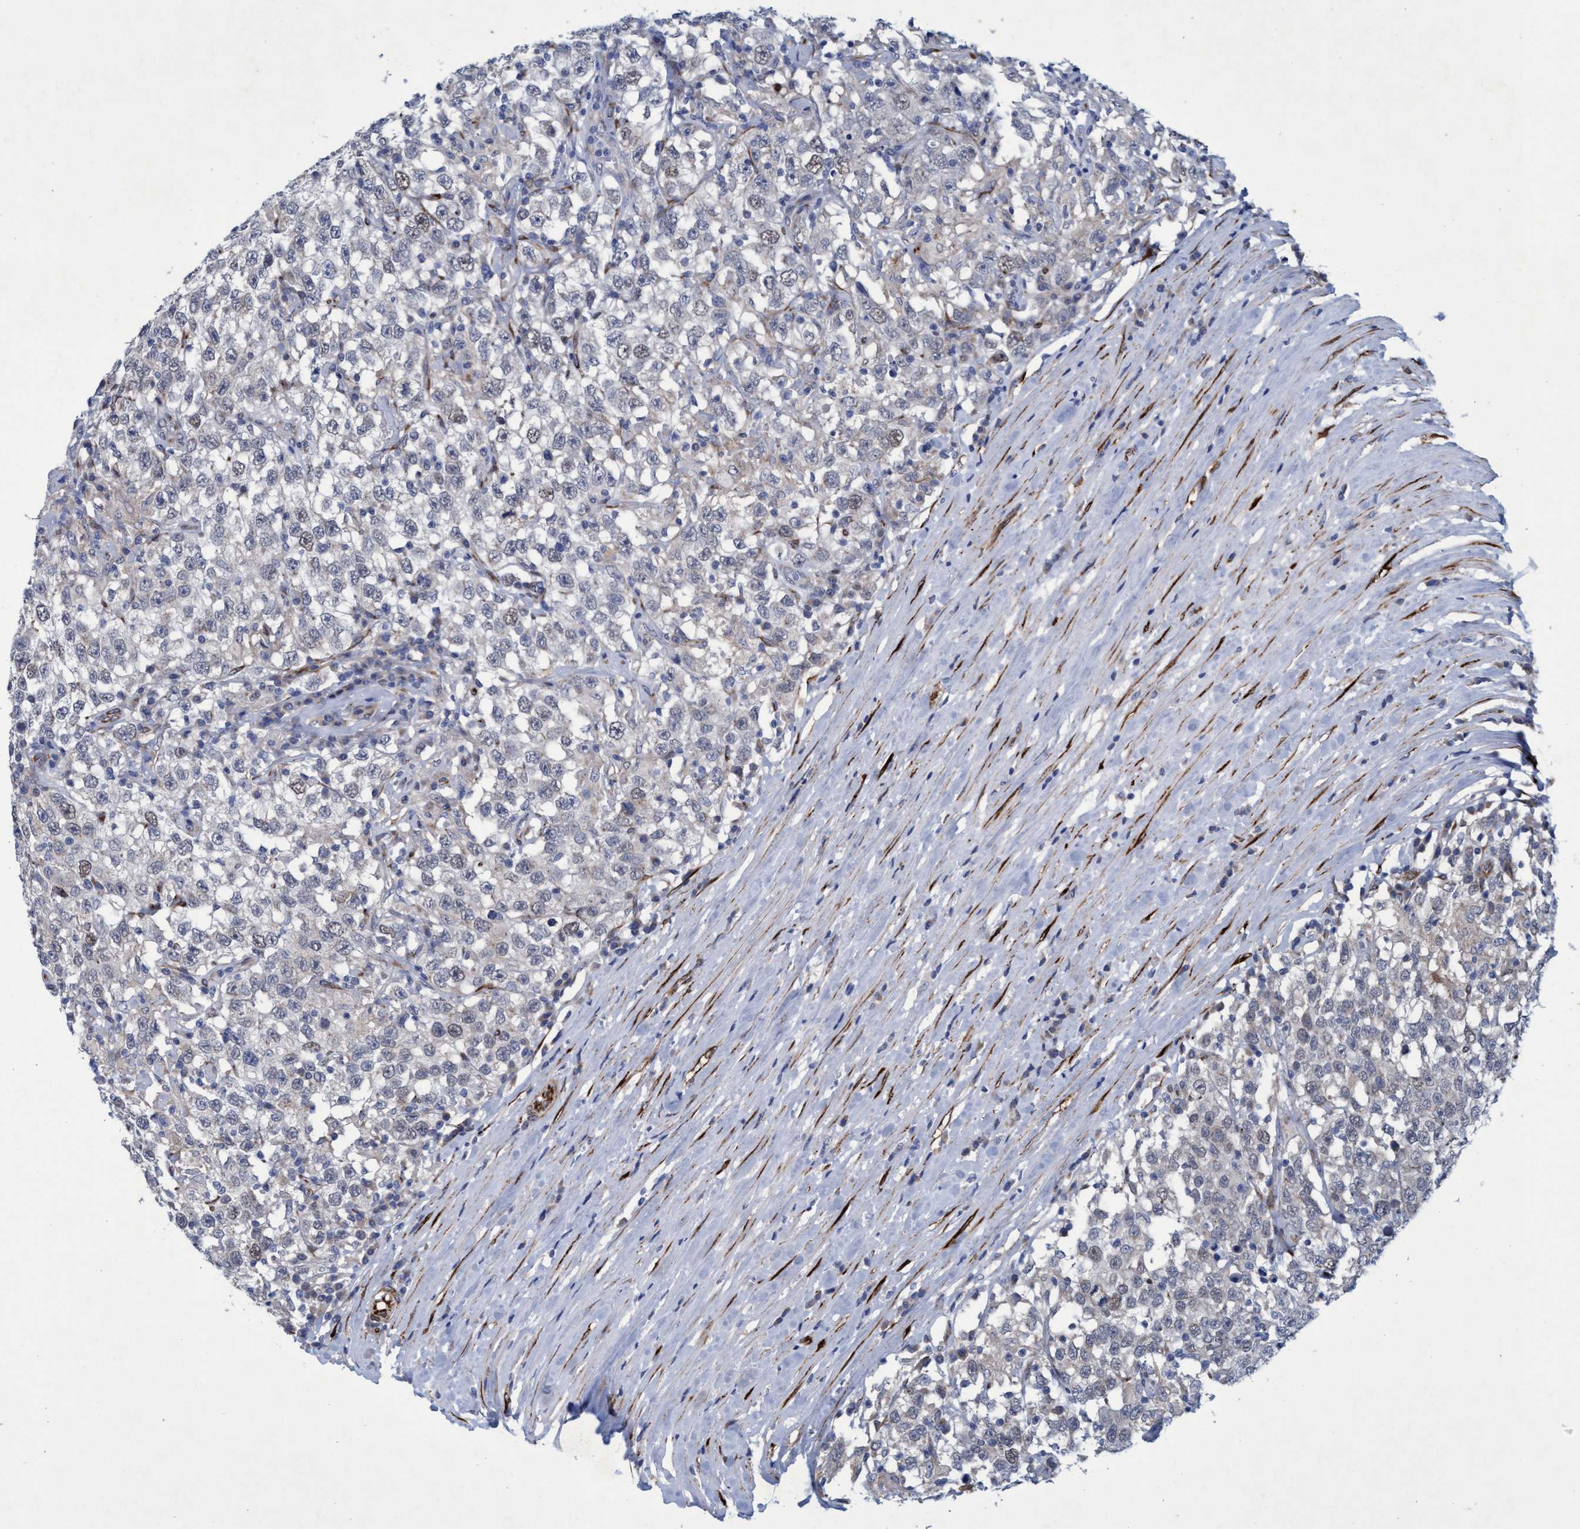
{"staining": {"intensity": "weak", "quantity": "<25%", "location": "nuclear"}, "tissue": "testis cancer", "cell_type": "Tumor cells", "image_type": "cancer", "snomed": [{"axis": "morphology", "description": "Seminoma, NOS"}, {"axis": "topography", "description": "Testis"}], "caption": "Micrograph shows no significant protein staining in tumor cells of testis cancer.", "gene": "SLC43A2", "patient": {"sex": "male", "age": 41}}